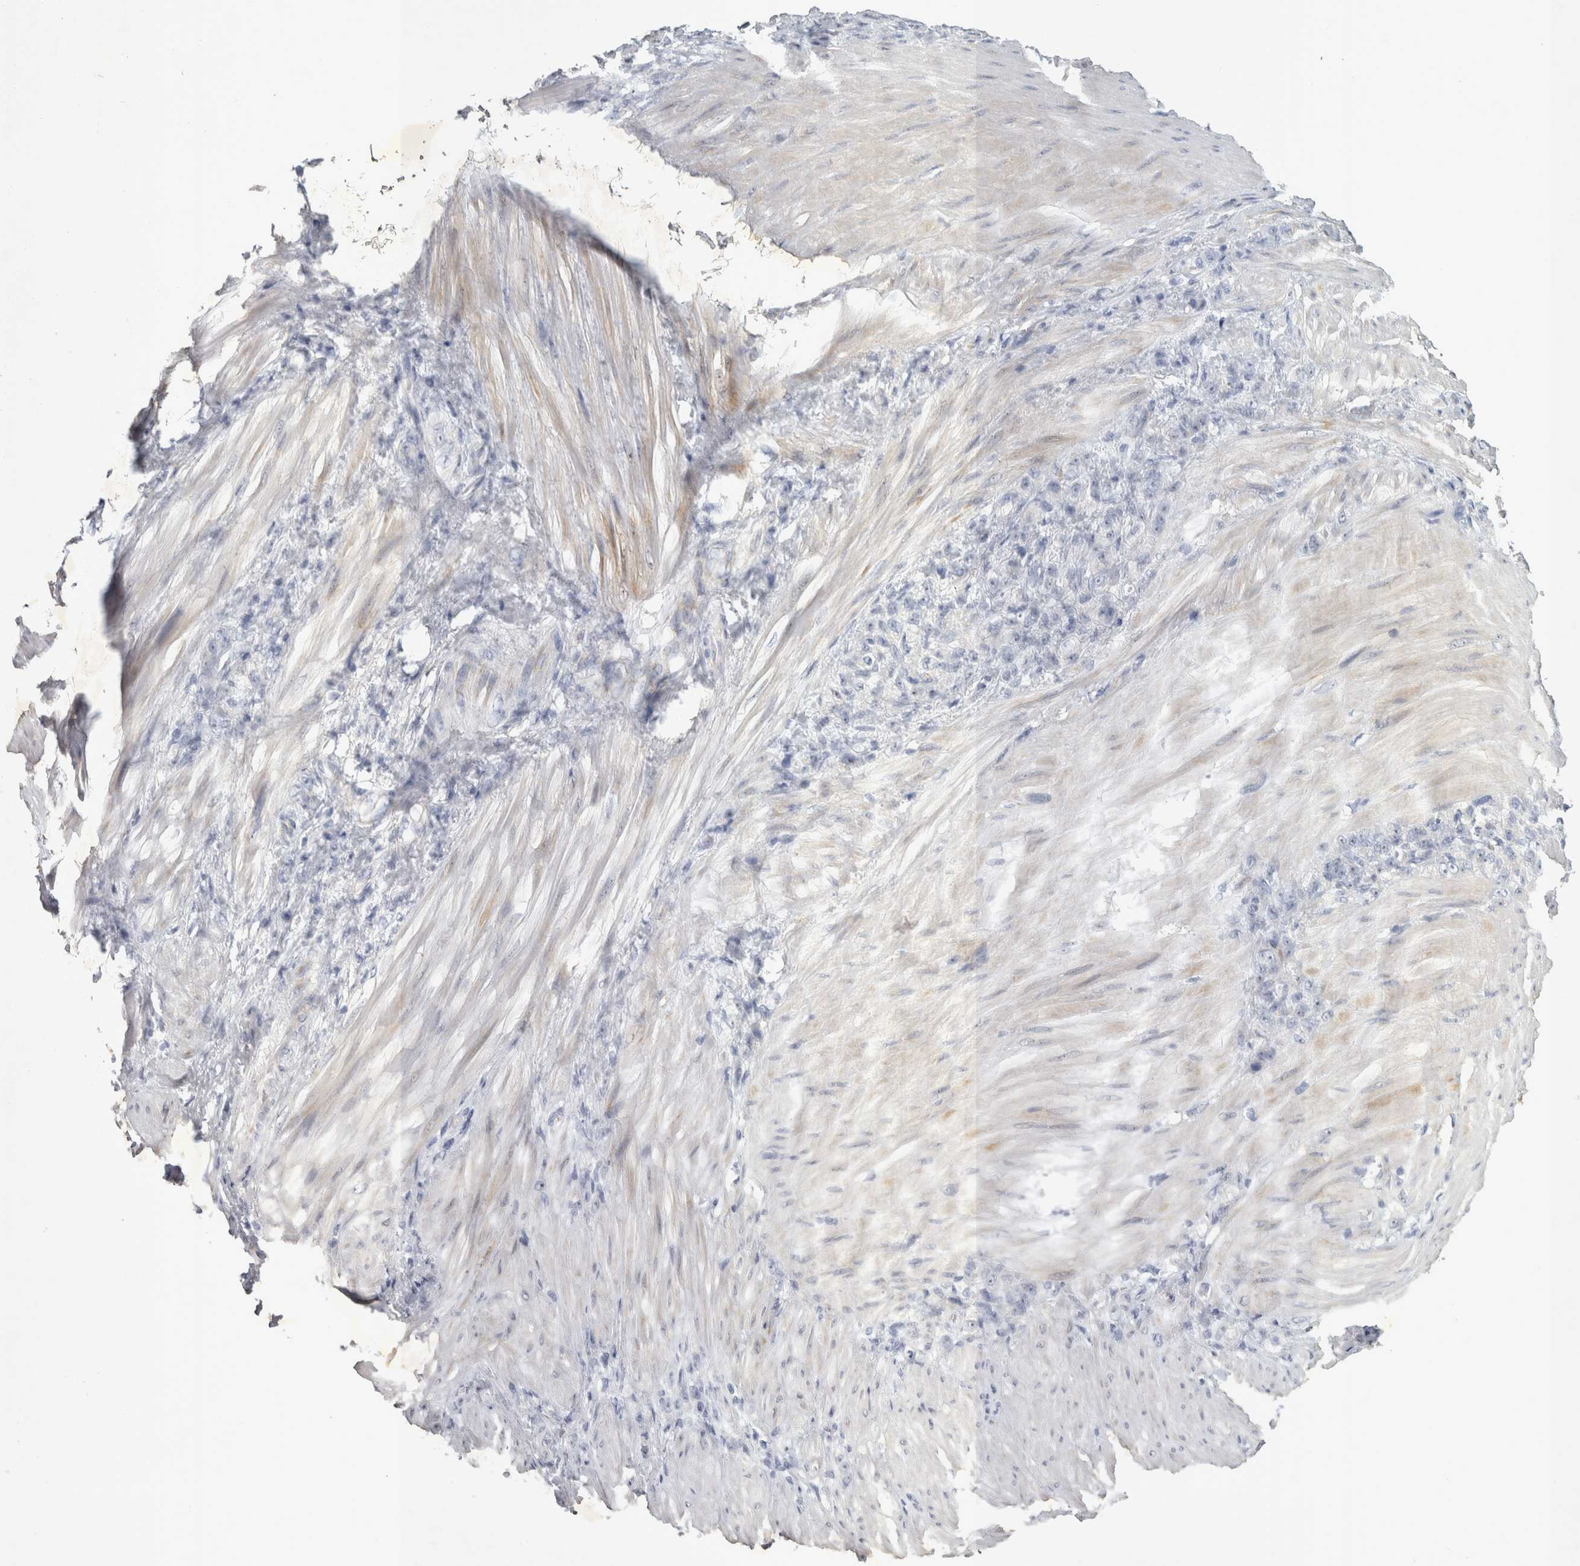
{"staining": {"intensity": "negative", "quantity": "none", "location": "none"}, "tissue": "stomach cancer", "cell_type": "Tumor cells", "image_type": "cancer", "snomed": [{"axis": "morphology", "description": "Normal tissue, NOS"}, {"axis": "morphology", "description": "Adenocarcinoma, NOS"}, {"axis": "topography", "description": "Stomach"}], "caption": "IHC image of stomach cancer stained for a protein (brown), which shows no positivity in tumor cells.", "gene": "FXYD7", "patient": {"sex": "male", "age": 82}}